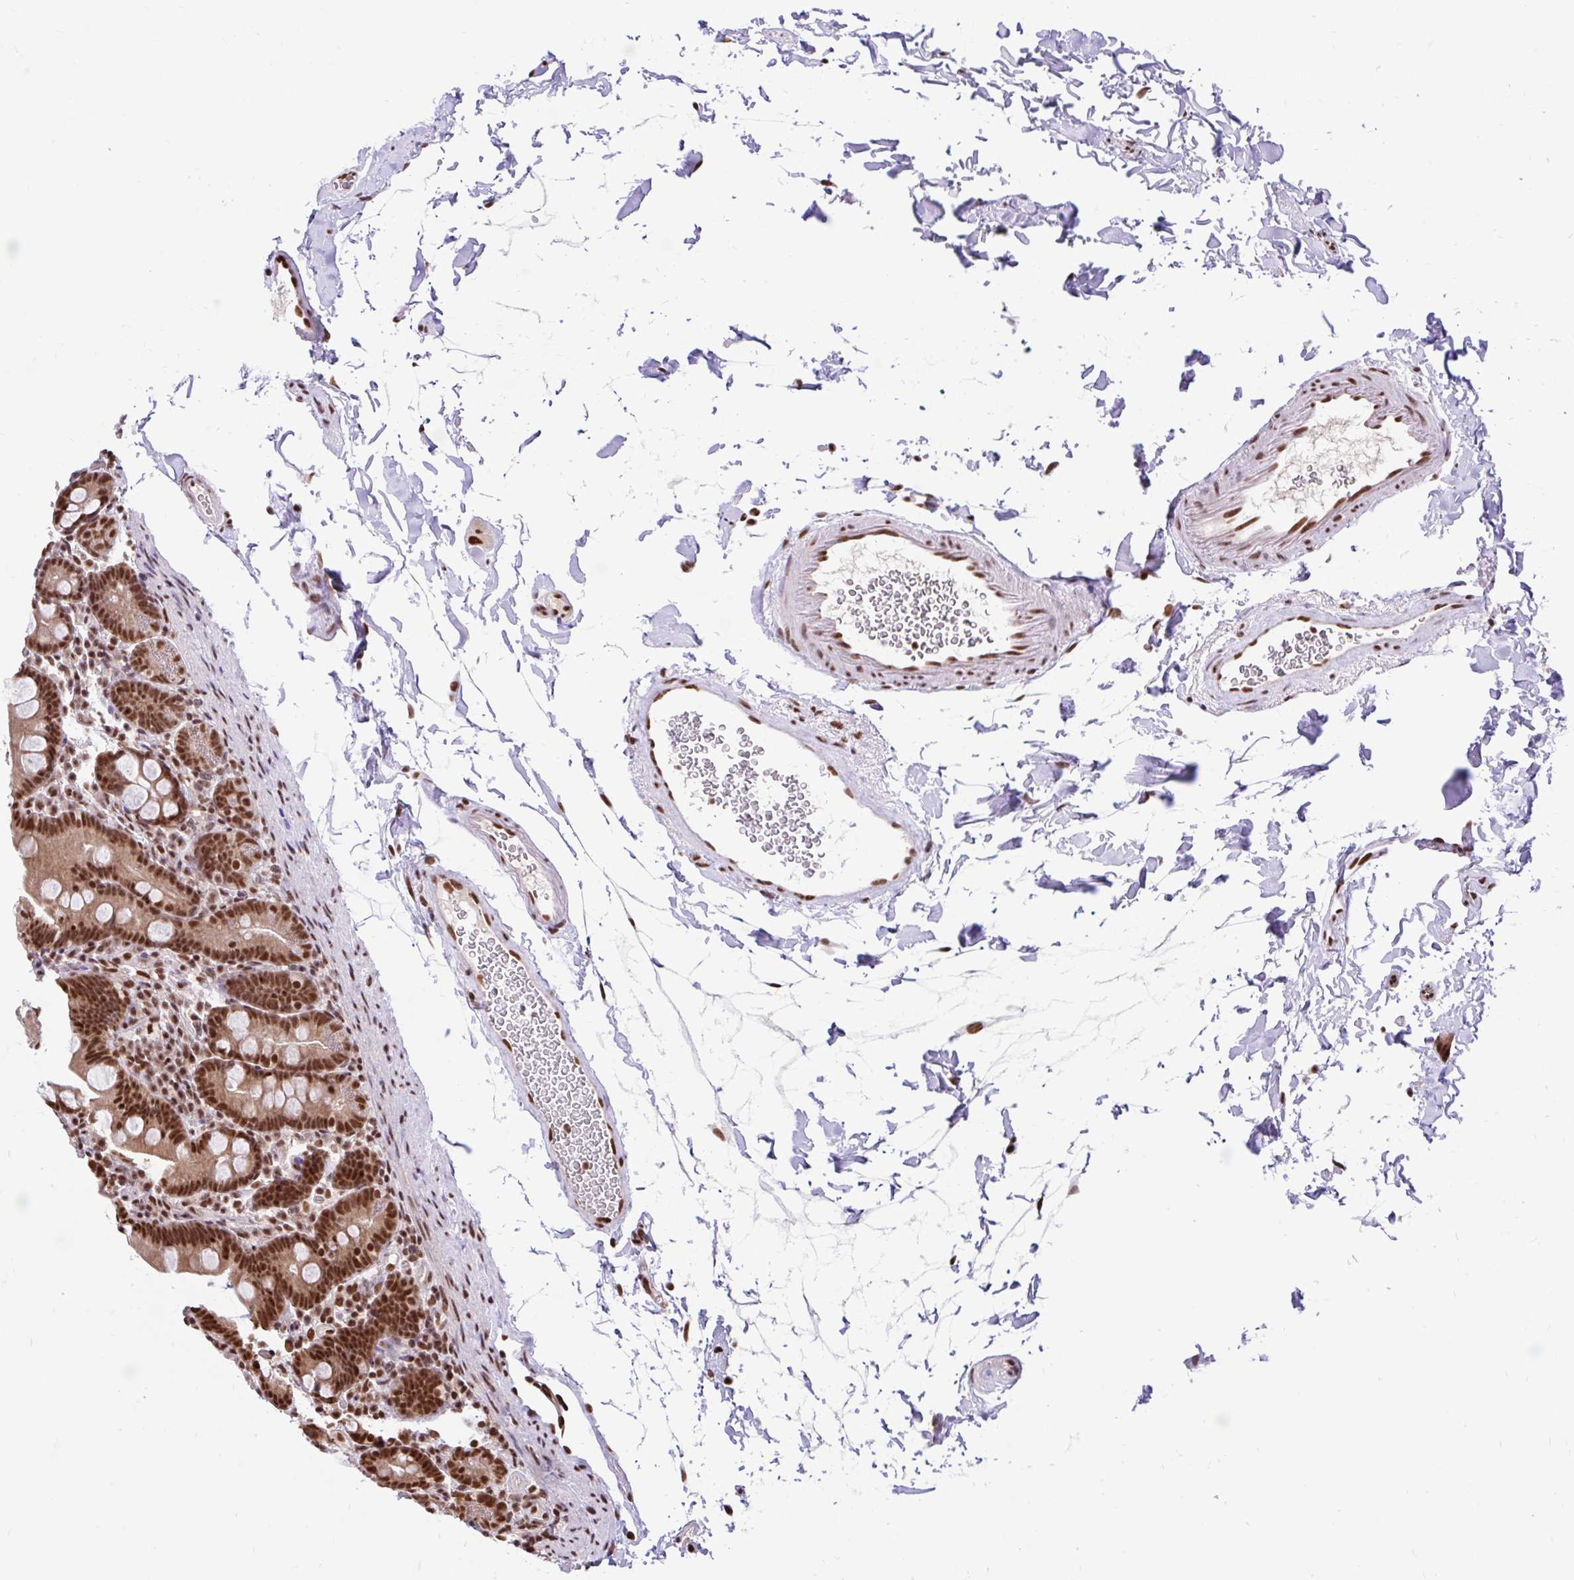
{"staining": {"intensity": "strong", "quantity": ">75%", "location": "nuclear"}, "tissue": "small intestine", "cell_type": "Glandular cells", "image_type": "normal", "snomed": [{"axis": "morphology", "description": "Normal tissue, NOS"}, {"axis": "topography", "description": "Small intestine"}], "caption": "Immunohistochemical staining of unremarkable human small intestine displays strong nuclear protein expression in approximately >75% of glandular cells.", "gene": "ABCA9", "patient": {"sex": "female", "age": 68}}